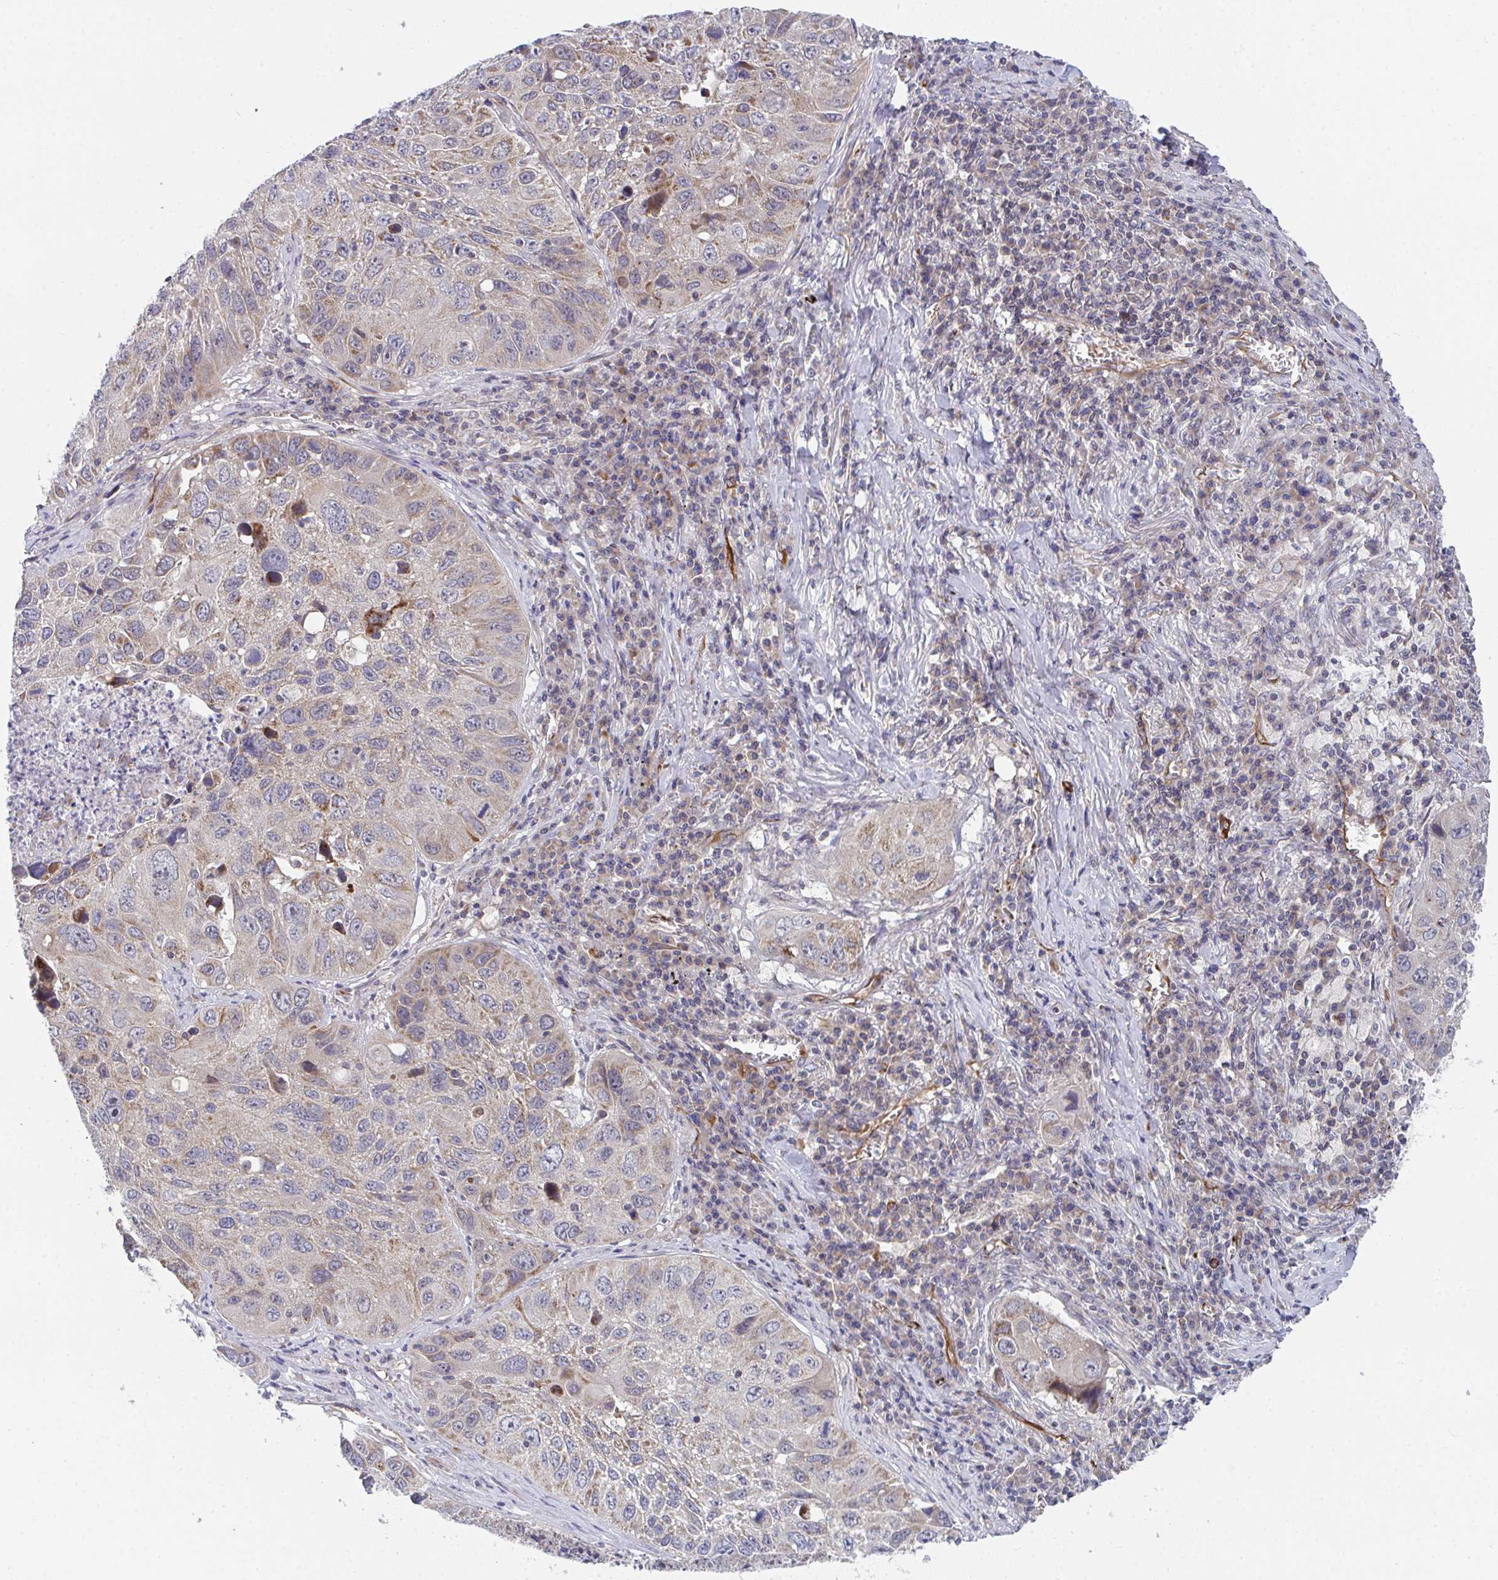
{"staining": {"intensity": "moderate", "quantity": "<25%", "location": "cytoplasmic/membranous"}, "tissue": "lung cancer", "cell_type": "Tumor cells", "image_type": "cancer", "snomed": [{"axis": "morphology", "description": "Squamous cell carcinoma, NOS"}, {"axis": "topography", "description": "Lung"}], "caption": "A brown stain shows moderate cytoplasmic/membranous positivity of a protein in lung squamous cell carcinoma tumor cells. The staining is performed using DAB brown chromogen to label protein expression. The nuclei are counter-stained blue using hematoxylin.", "gene": "EIF1AD", "patient": {"sex": "female", "age": 61}}